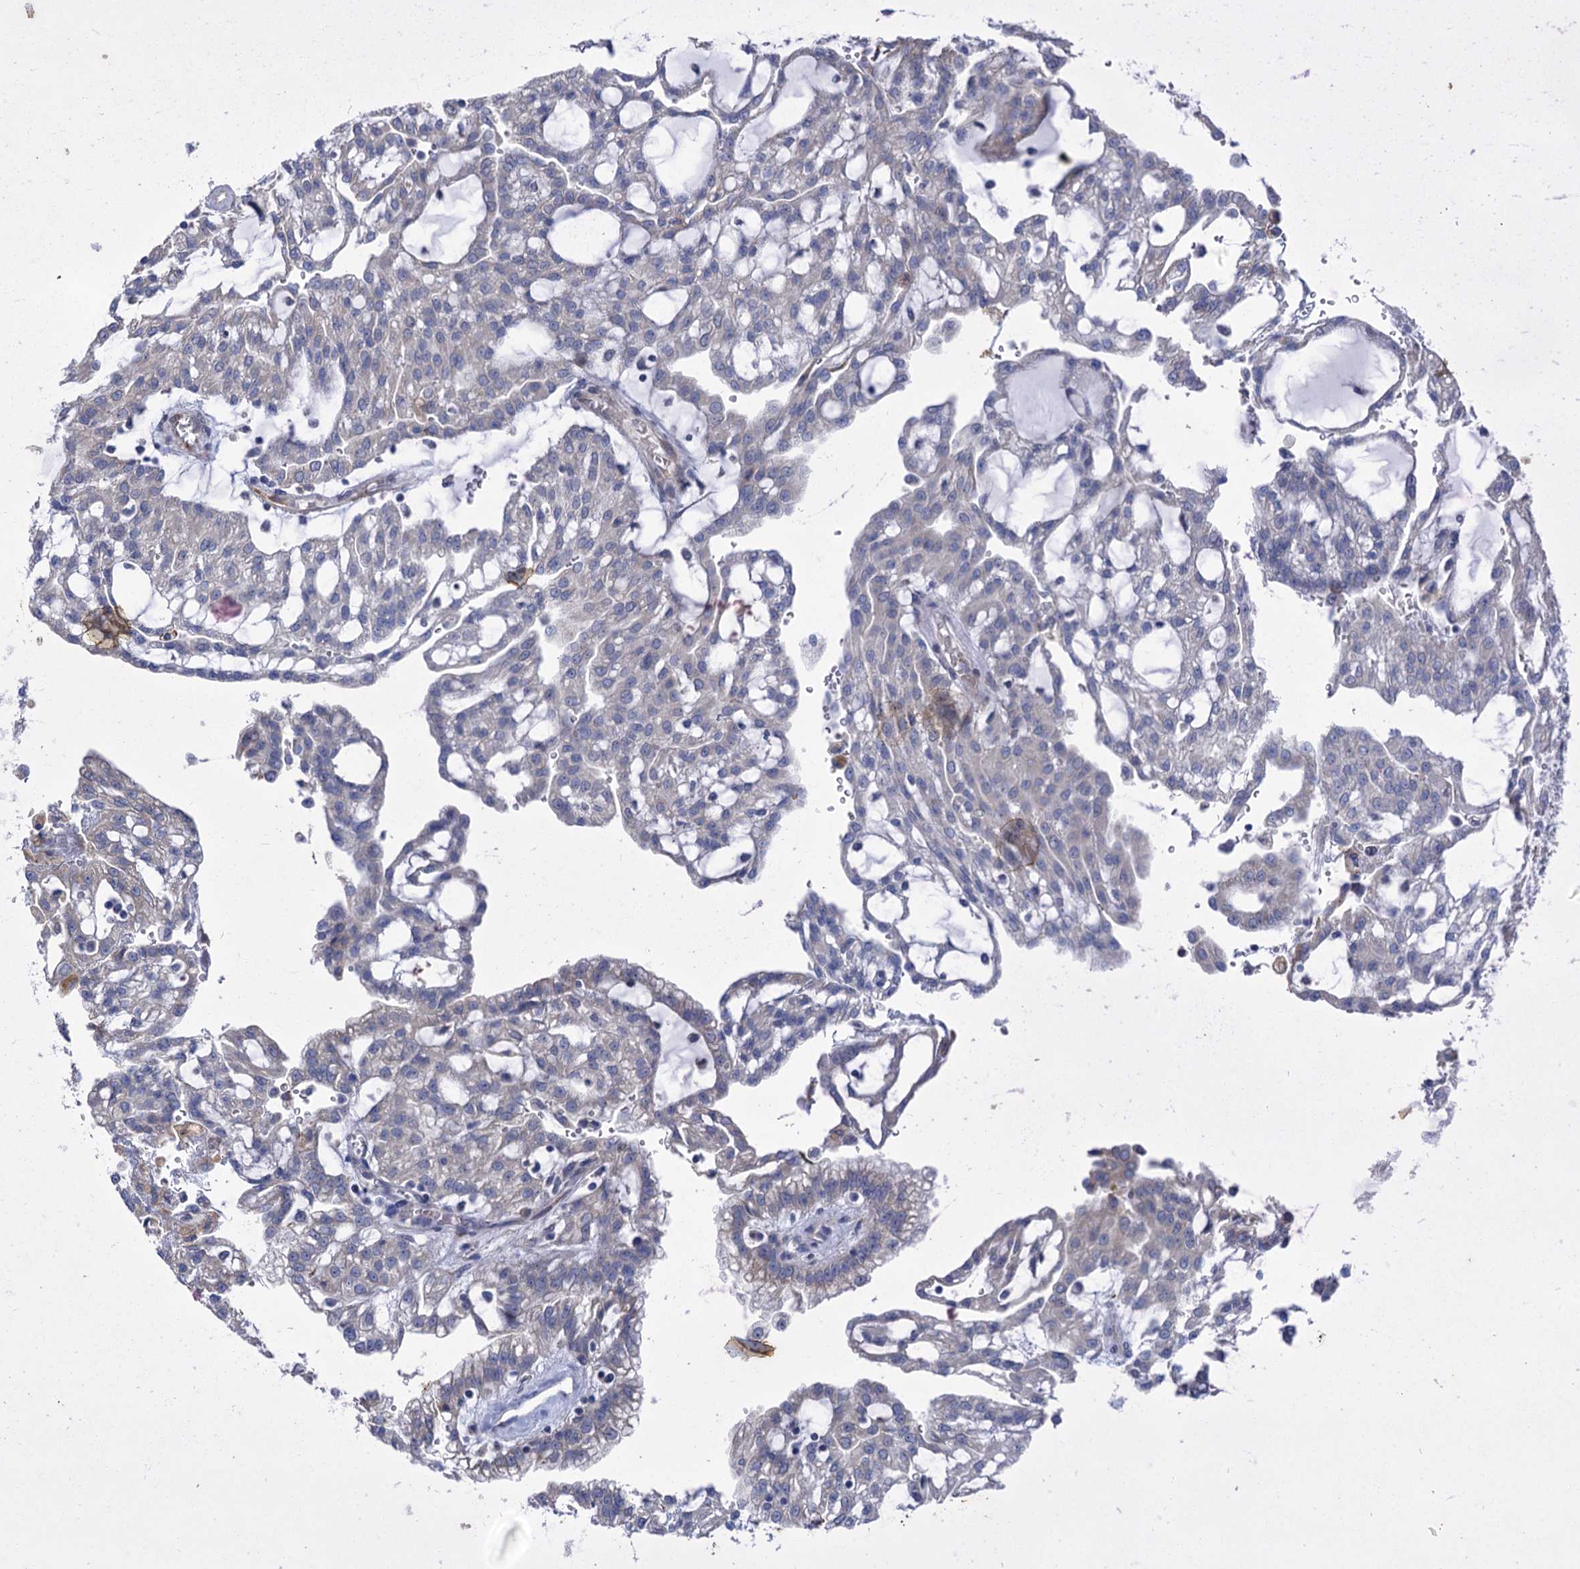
{"staining": {"intensity": "negative", "quantity": "none", "location": "none"}, "tissue": "renal cancer", "cell_type": "Tumor cells", "image_type": "cancer", "snomed": [{"axis": "morphology", "description": "Adenocarcinoma, NOS"}, {"axis": "topography", "description": "Kidney"}], "caption": "Immunohistochemistry photomicrograph of human renal cancer stained for a protein (brown), which displays no staining in tumor cells.", "gene": "PRSS35", "patient": {"sex": "male", "age": 63}}